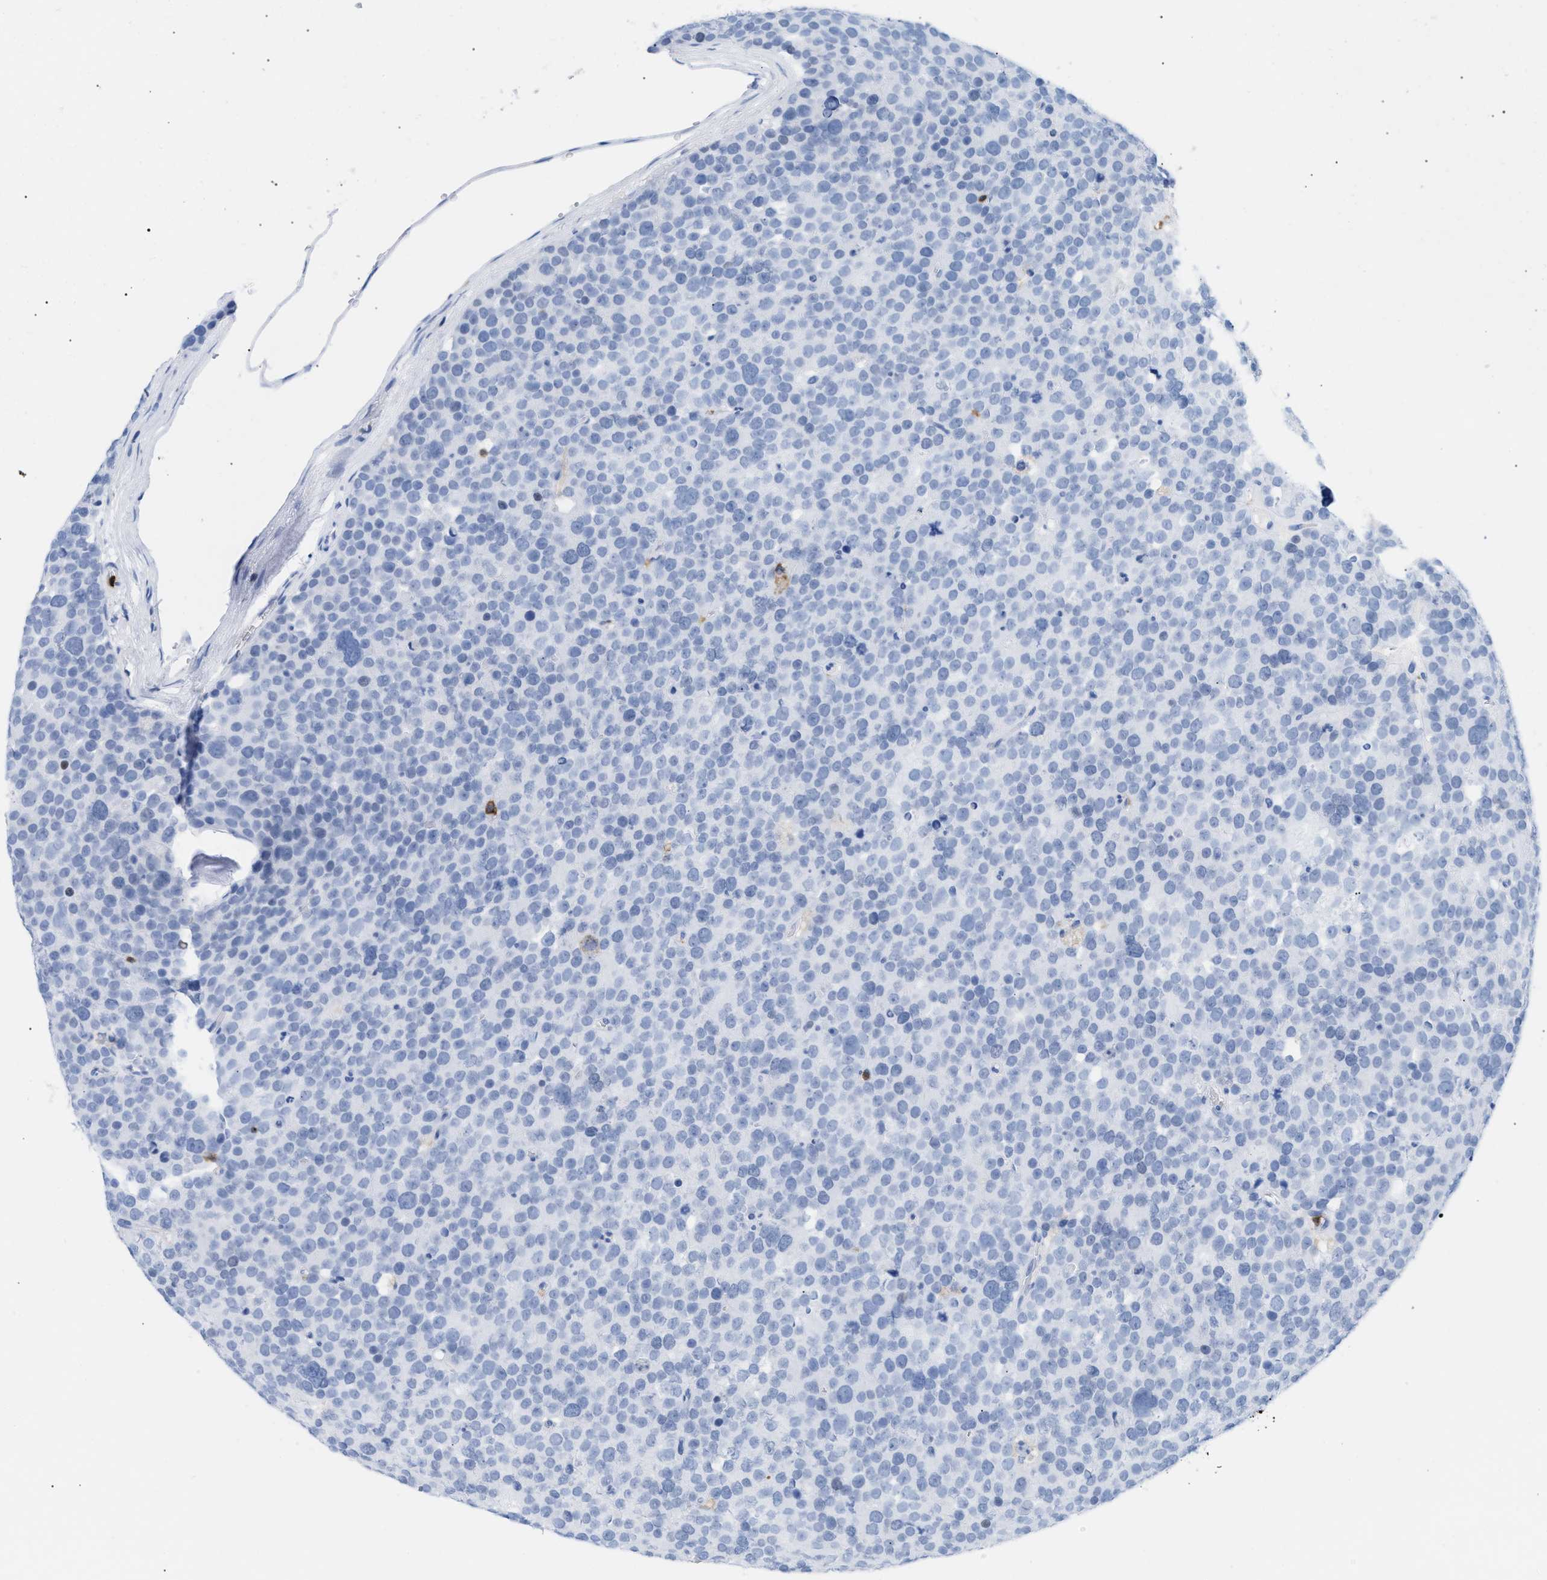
{"staining": {"intensity": "negative", "quantity": "none", "location": "none"}, "tissue": "testis cancer", "cell_type": "Tumor cells", "image_type": "cancer", "snomed": [{"axis": "morphology", "description": "Seminoma, NOS"}, {"axis": "topography", "description": "Testis"}], "caption": "Immunohistochemical staining of seminoma (testis) shows no significant positivity in tumor cells.", "gene": "LCP1", "patient": {"sex": "male", "age": 71}}